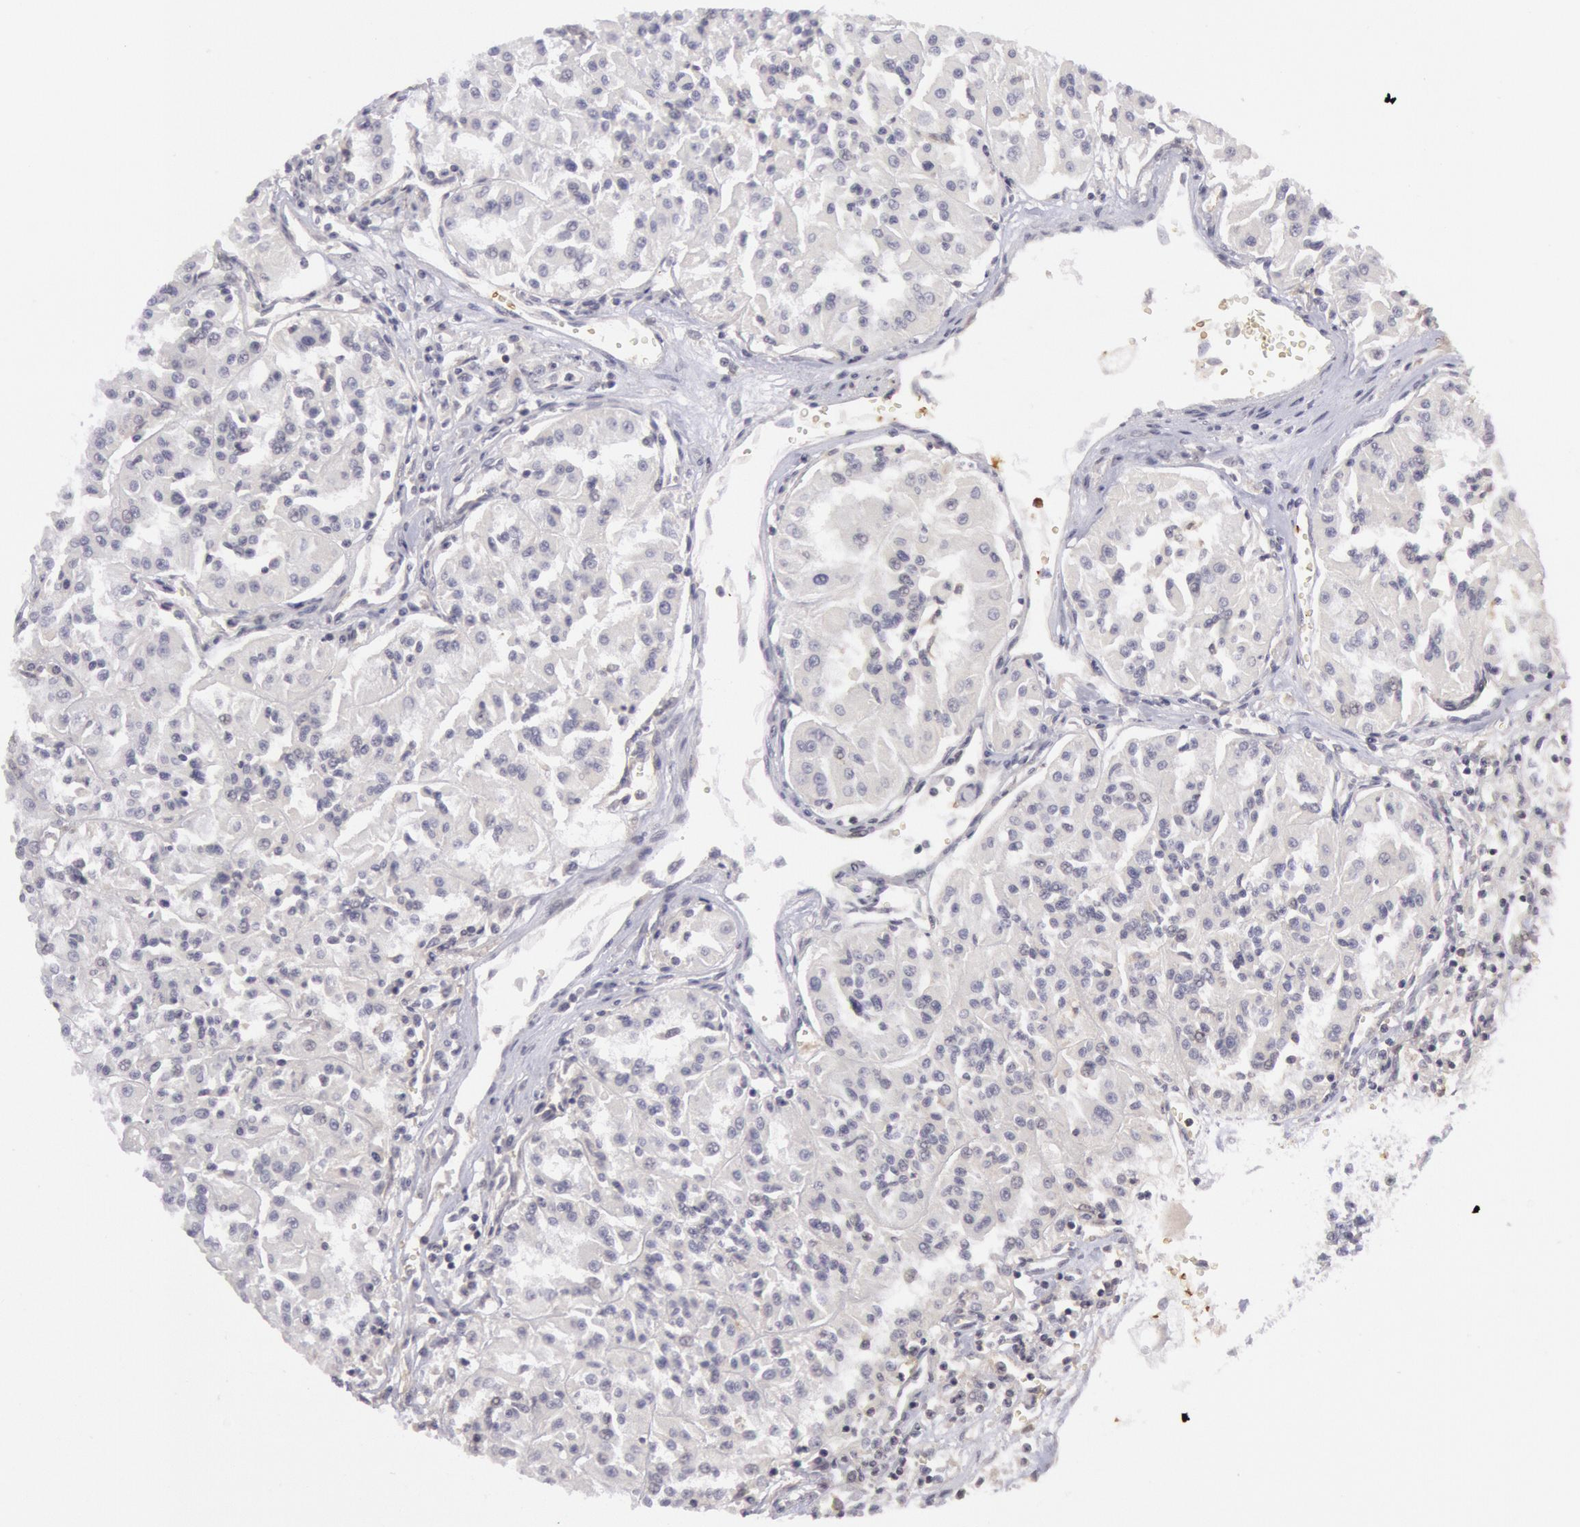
{"staining": {"intensity": "negative", "quantity": "none", "location": "none"}, "tissue": "renal cancer", "cell_type": "Tumor cells", "image_type": "cancer", "snomed": [{"axis": "morphology", "description": "Adenocarcinoma, NOS"}, {"axis": "topography", "description": "Kidney"}], "caption": "This is a micrograph of IHC staining of adenocarcinoma (renal), which shows no staining in tumor cells. (DAB (3,3'-diaminobenzidine) IHC visualized using brightfield microscopy, high magnification).", "gene": "IKBKB", "patient": {"sex": "male", "age": 78}}